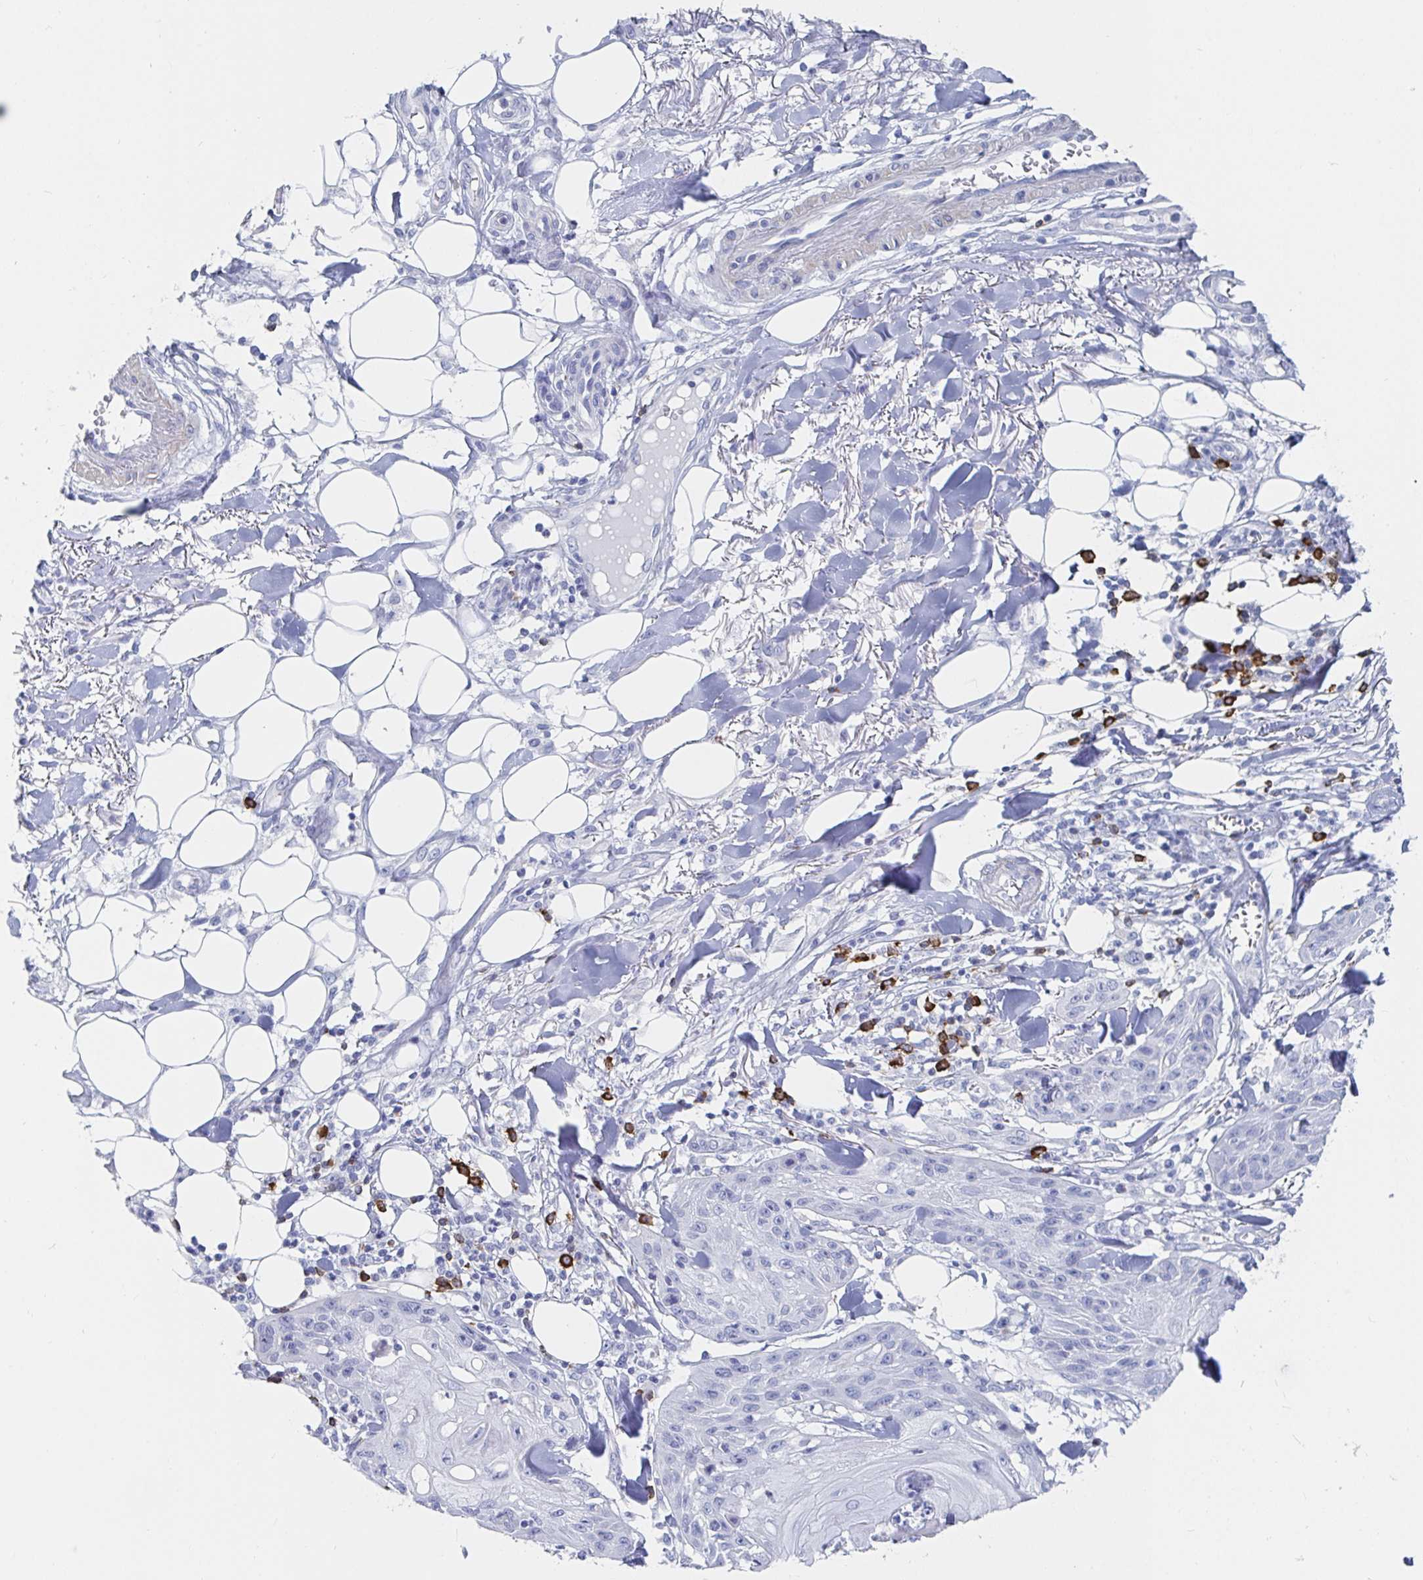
{"staining": {"intensity": "negative", "quantity": "none", "location": "none"}, "tissue": "skin cancer", "cell_type": "Tumor cells", "image_type": "cancer", "snomed": [{"axis": "morphology", "description": "Squamous cell carcinoma, NOS"}, {"axis": "topography", "description": "Skin"}], "caption": "DAB immunohistochemical staining of skin cancer displays no significant positivity in tumor cells.", "gene": "PACSIN1", "patient": {"sex": "female", "age": 88}}